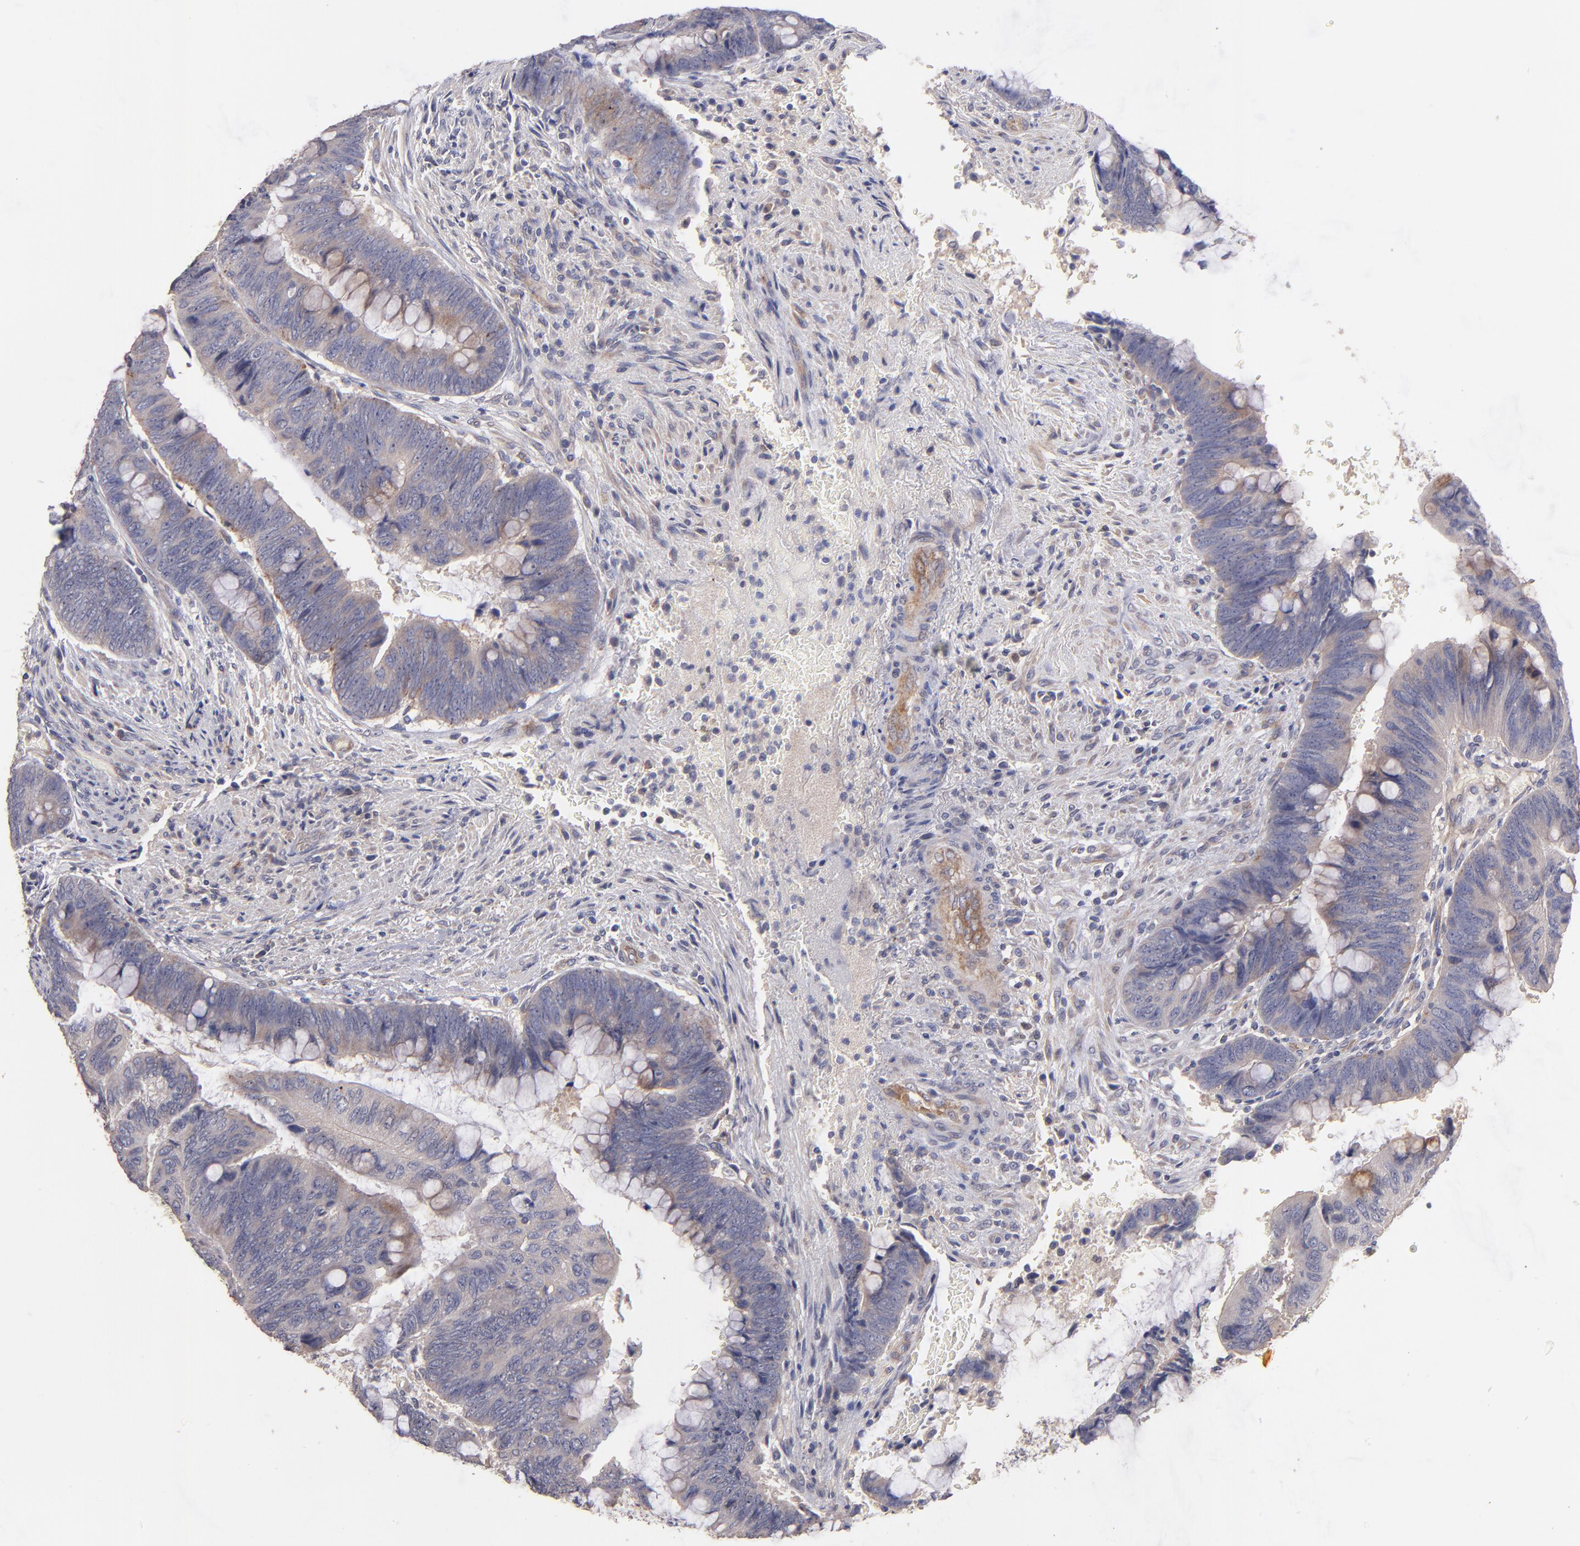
{"staining": {"intensity": "weak", "quantity": ">75%", "location": "cytoplasmic/membranous"}, "tissue": "colorectal cancer", "cell_type": "Tumor cells", "image_type": "cancer", "snomed": [{"axis": "morphology", "description": "Normal tissue, NOS"}, {"axis": "morphology", "description": "Adenocarcinoma, NOS"}, {"axis": "topography", "description": "Rectum"}], "caption": "The image displays staining of colorectal adenocarcinoma, revealing weak cytoplasmic/membranous protein positivity (brown color) within tumor cells.", "gene": "MAGEE1", "patient": {"sex": "male", "age": 92}}